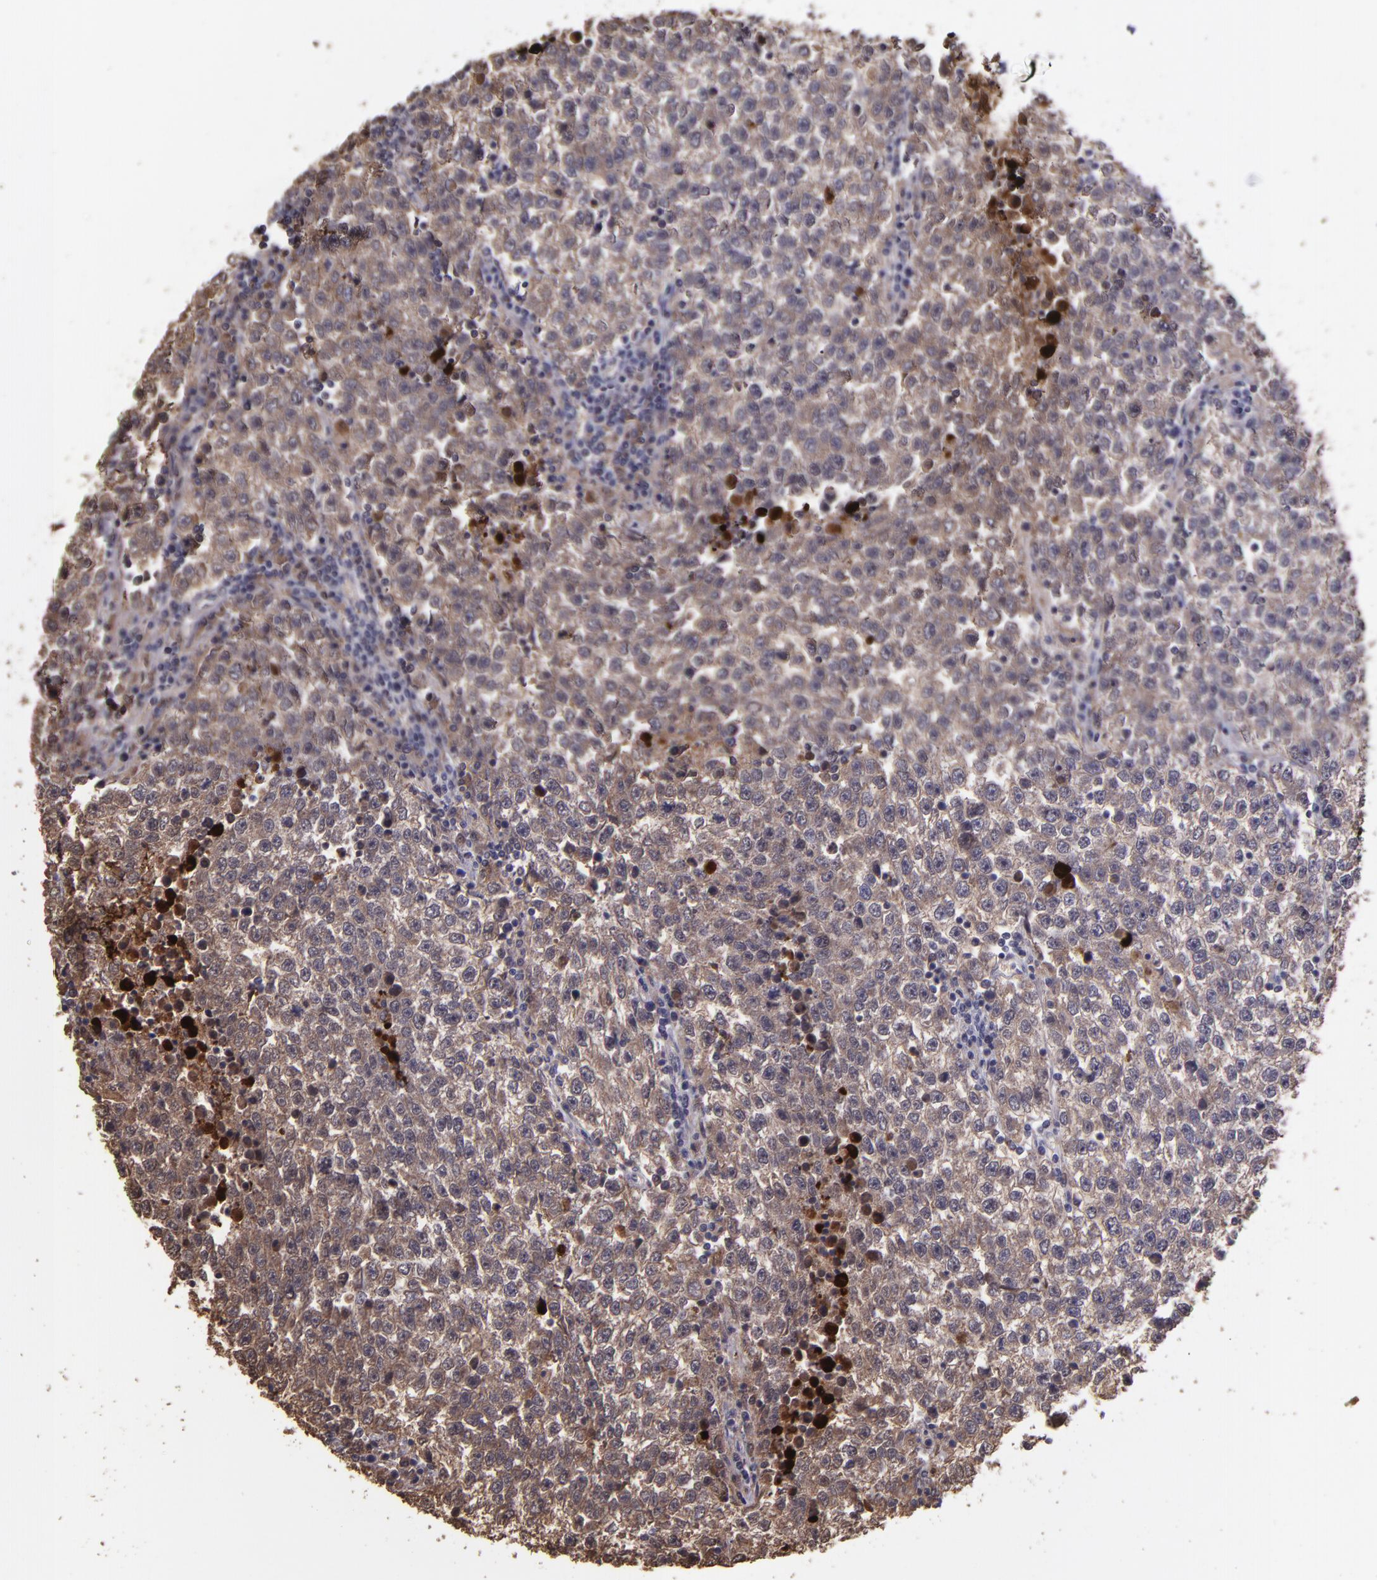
{"staining": {"intensity": "weak", "quantity": "25%-75%", "location": "cytoplasmic/membranous"}, "tissue": "testis cancer", "cell_type": "Tumor cells", "image_type": "cancer", "snomed": [{"axis": "morphology", "description": "Seminoma, NOS"}, {"axis": "topography", "description": "Testis"}], "caption": "This histopathology image displays seminoma (testis) stained with IHC to label a protein in brown. The cytoplasmic/membranous of tumor cells show weak positivity for the protein. Nuclei are counter-stained blue.", "gene": "SERPINF2", "patient": {"sex": "male", "age": 36}}